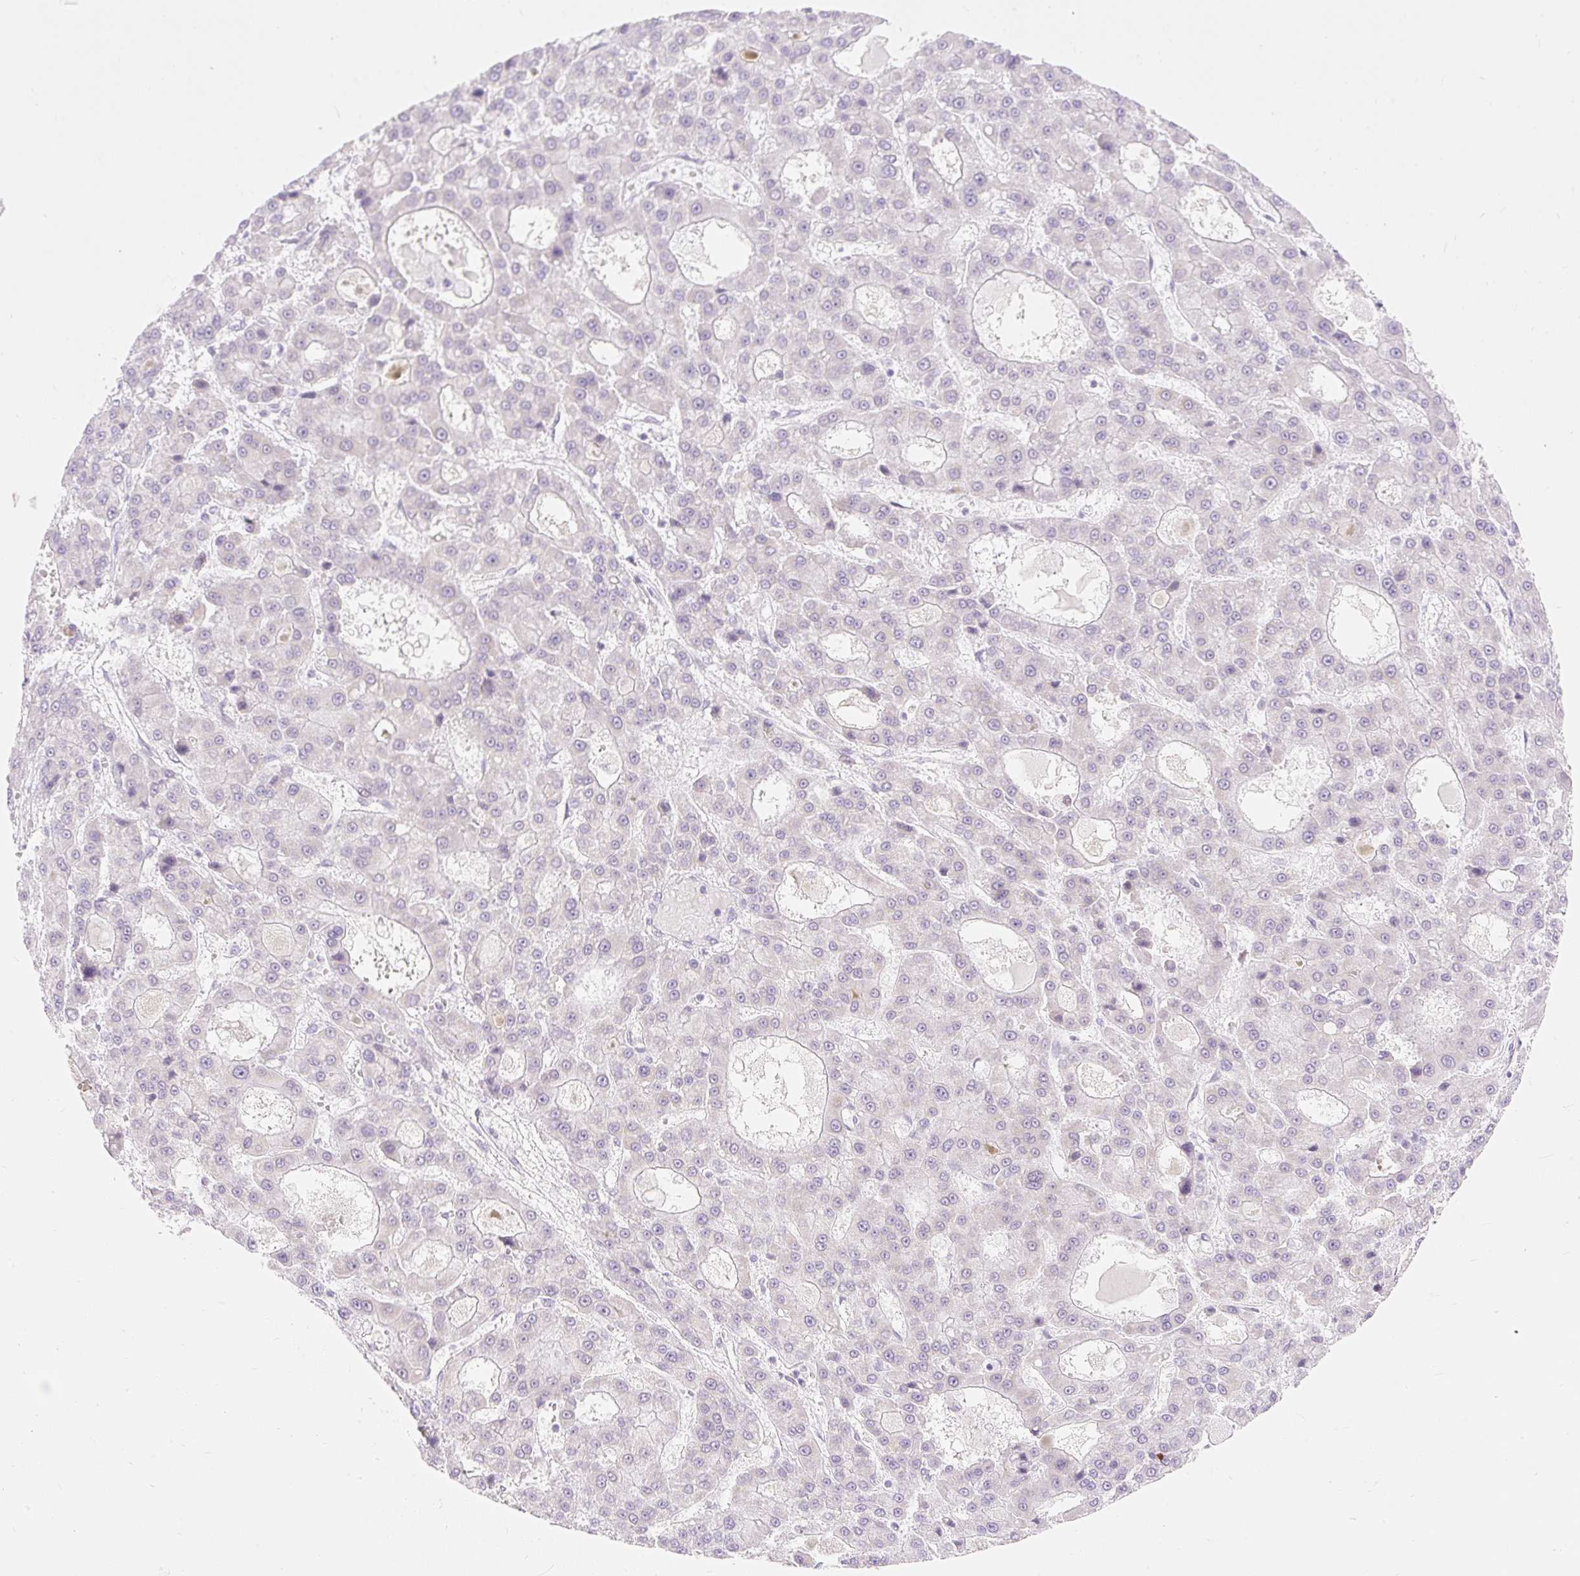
{"staining": {"intensity": "negative", "quantity": "none", "location": "none"}, "tissue": "liver cancer", "cell_type": "Tumor cells", "image_type": "cancer", "snomed": [{"axis": "morphology", "description": "Carcinoma, Hepatocellular, NOS"}, {"axis": "topography", "description": "Liver"}], "caption": "This histopathology image is of liver cancer (hepatocellular carcinoma) stained with immunohistochemistry to label a protein in brown with the nuclei are counter-stained blue. There is no staining in tumor cells.", "gene": "H2BW1", "patient": {"sex": "male", "age": 70}}